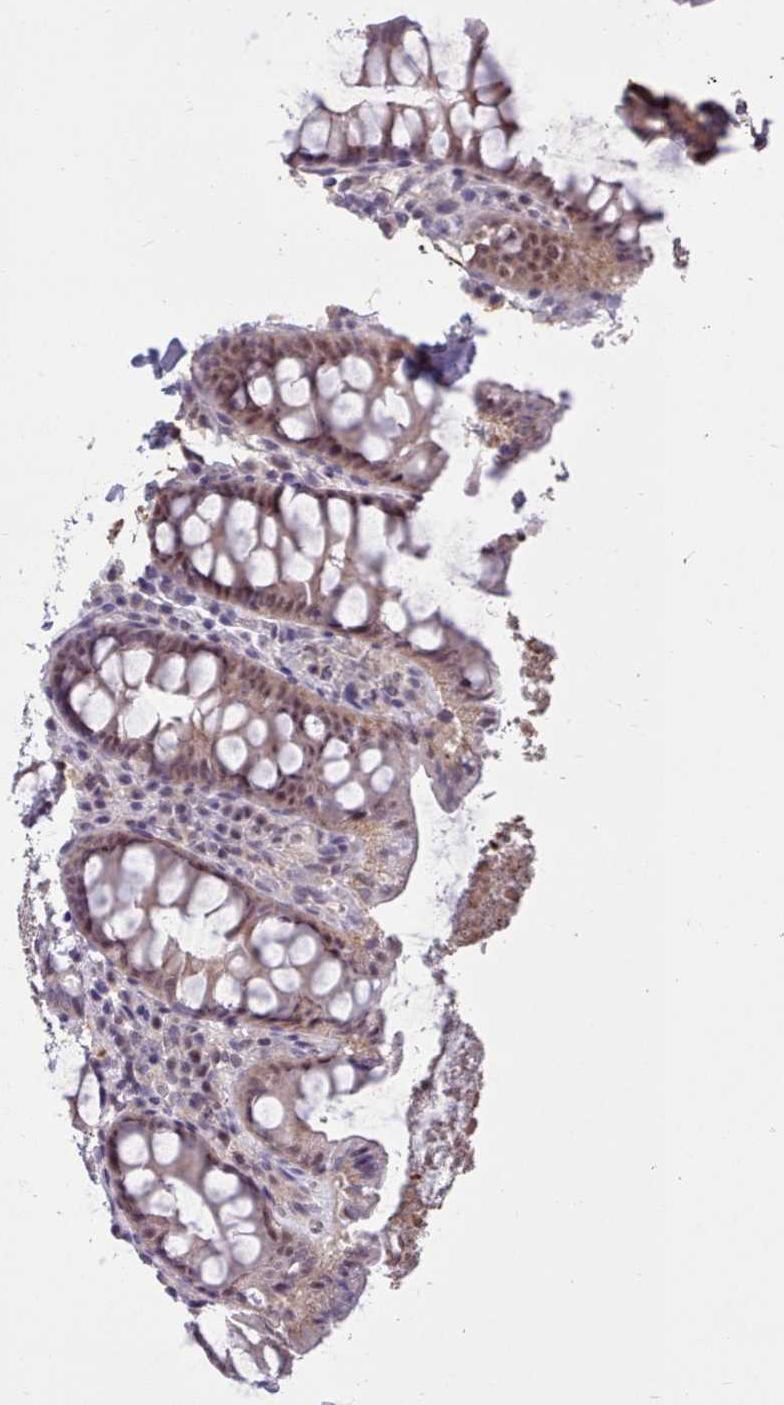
{"staining": {"intensity": "weak", "quantity": ">75%", "location": "cytoplasmic/membranous,nuclear"}, "tissue": "colon", "cell_type": "Endothelial cells", "image_type": "normal", "snomed": [{"axis": "morphology", "description": "Normal tissue, NOS"}, {"axis": "topography", "description": "Colon"}], "caption": "Immunohistochemistry (IHC) histopathology image of benign human colon stained for a protein (brown), which demonstrates low levels of weak cytoplasmic/membranous,nuclear staining in approximately >75% of endothelial cells.", "gene": "ZNF607", "patient": {"sex": "male", "age": 84}}